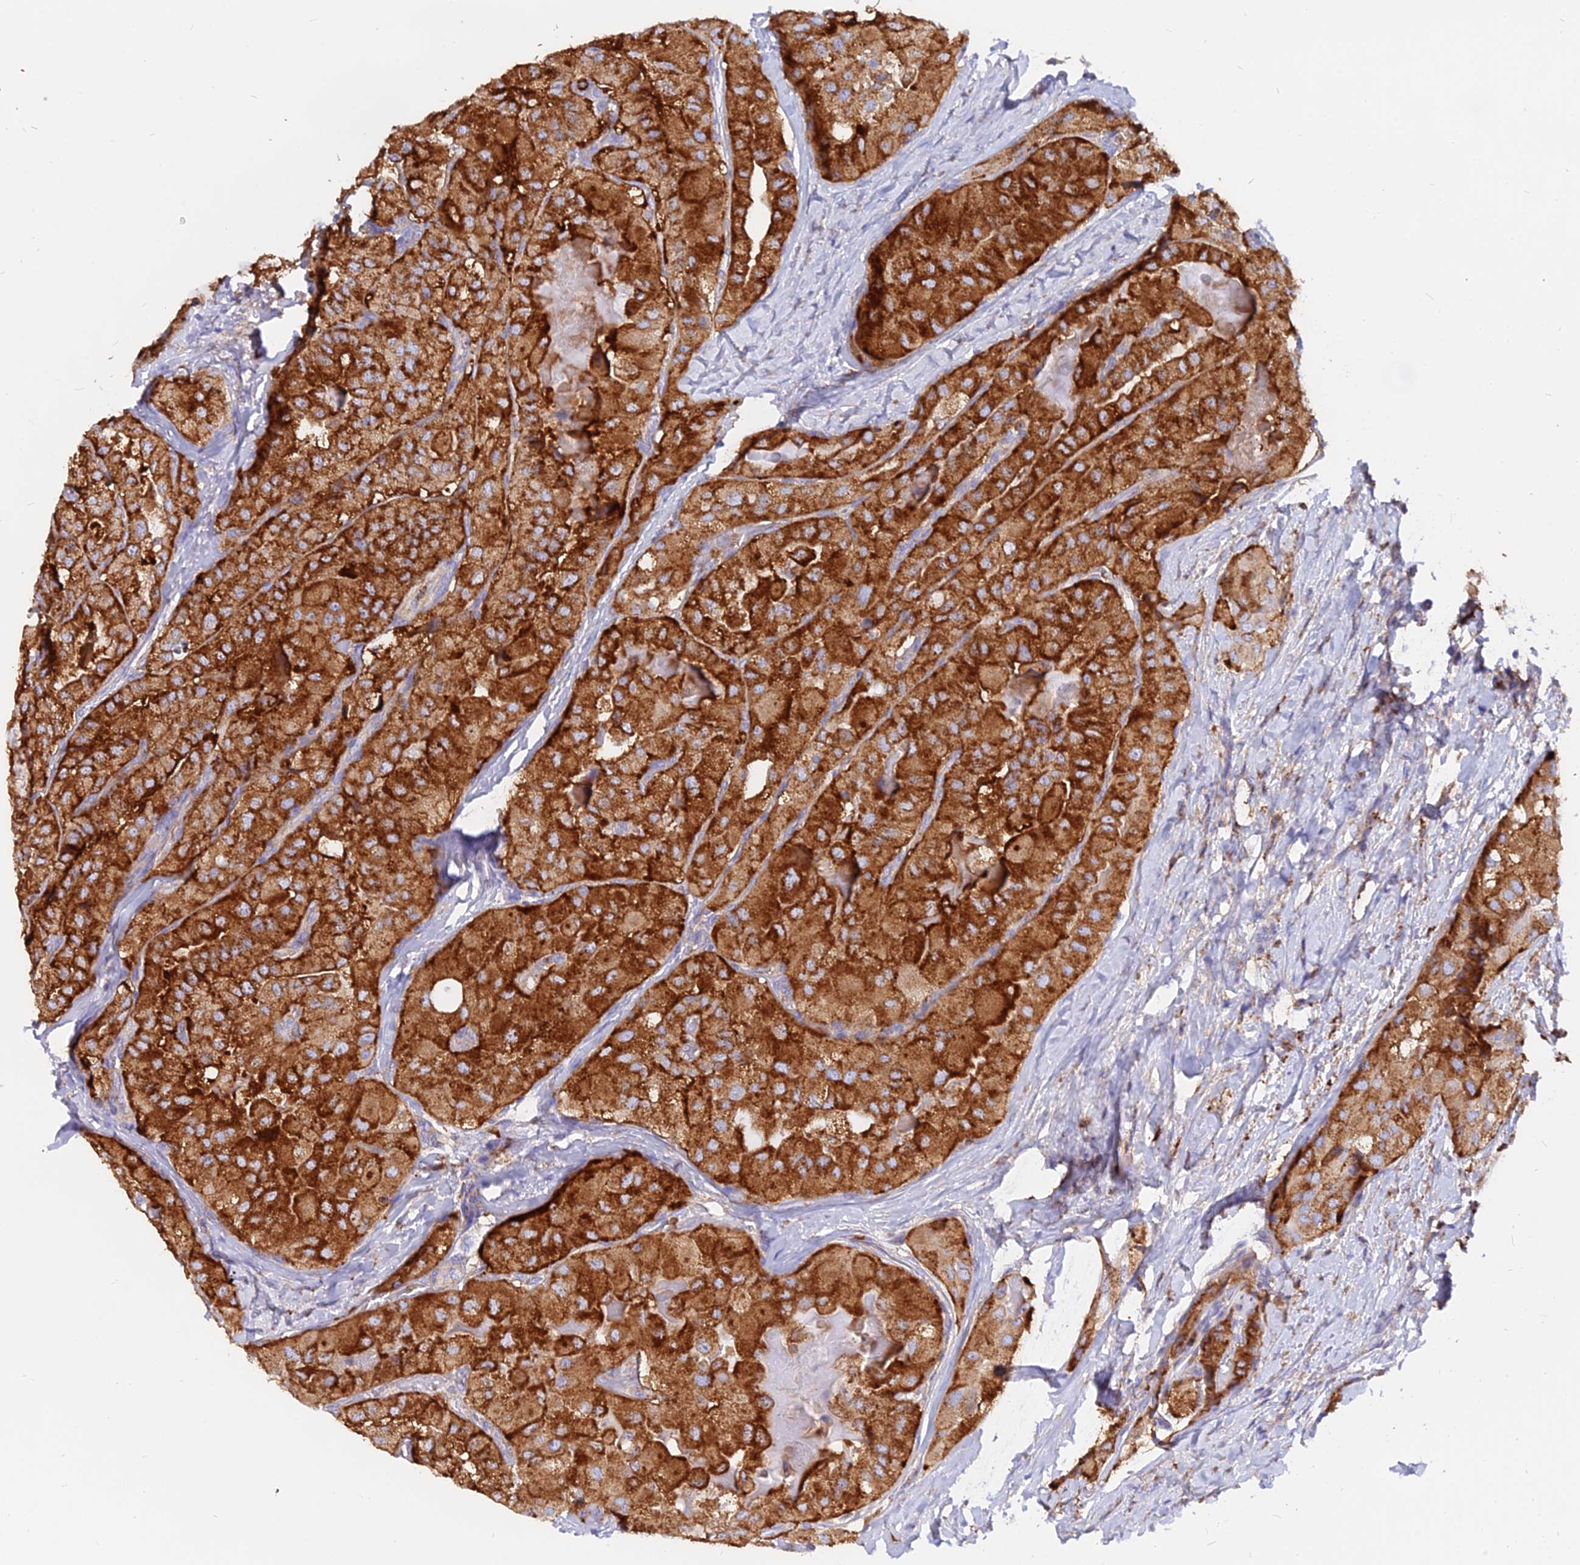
{"staining": {"intensity": "strong", "quantity": ">75%", "location": "cytoplasmic/membranous"}, "tissue": "thyroid cancer", "cell_type": "Tumor cells", "image_type": "cancer", "snomed": [{"axis": "morphology", "description": "Normal tissue, NOS"}, {"axis": "morphology", "description": "Papillary adenocarcinoma, NOS"}, {"axis": "topography", "description": "Thyroid gland"}], "caption": "Human thyroid cancer (papillary adenocarcinoma) stained with a protein marker exhibits strong staining in tumor cells.", "gene": "AGTRAP", "patient": {"sex": "female", "age": 59}}